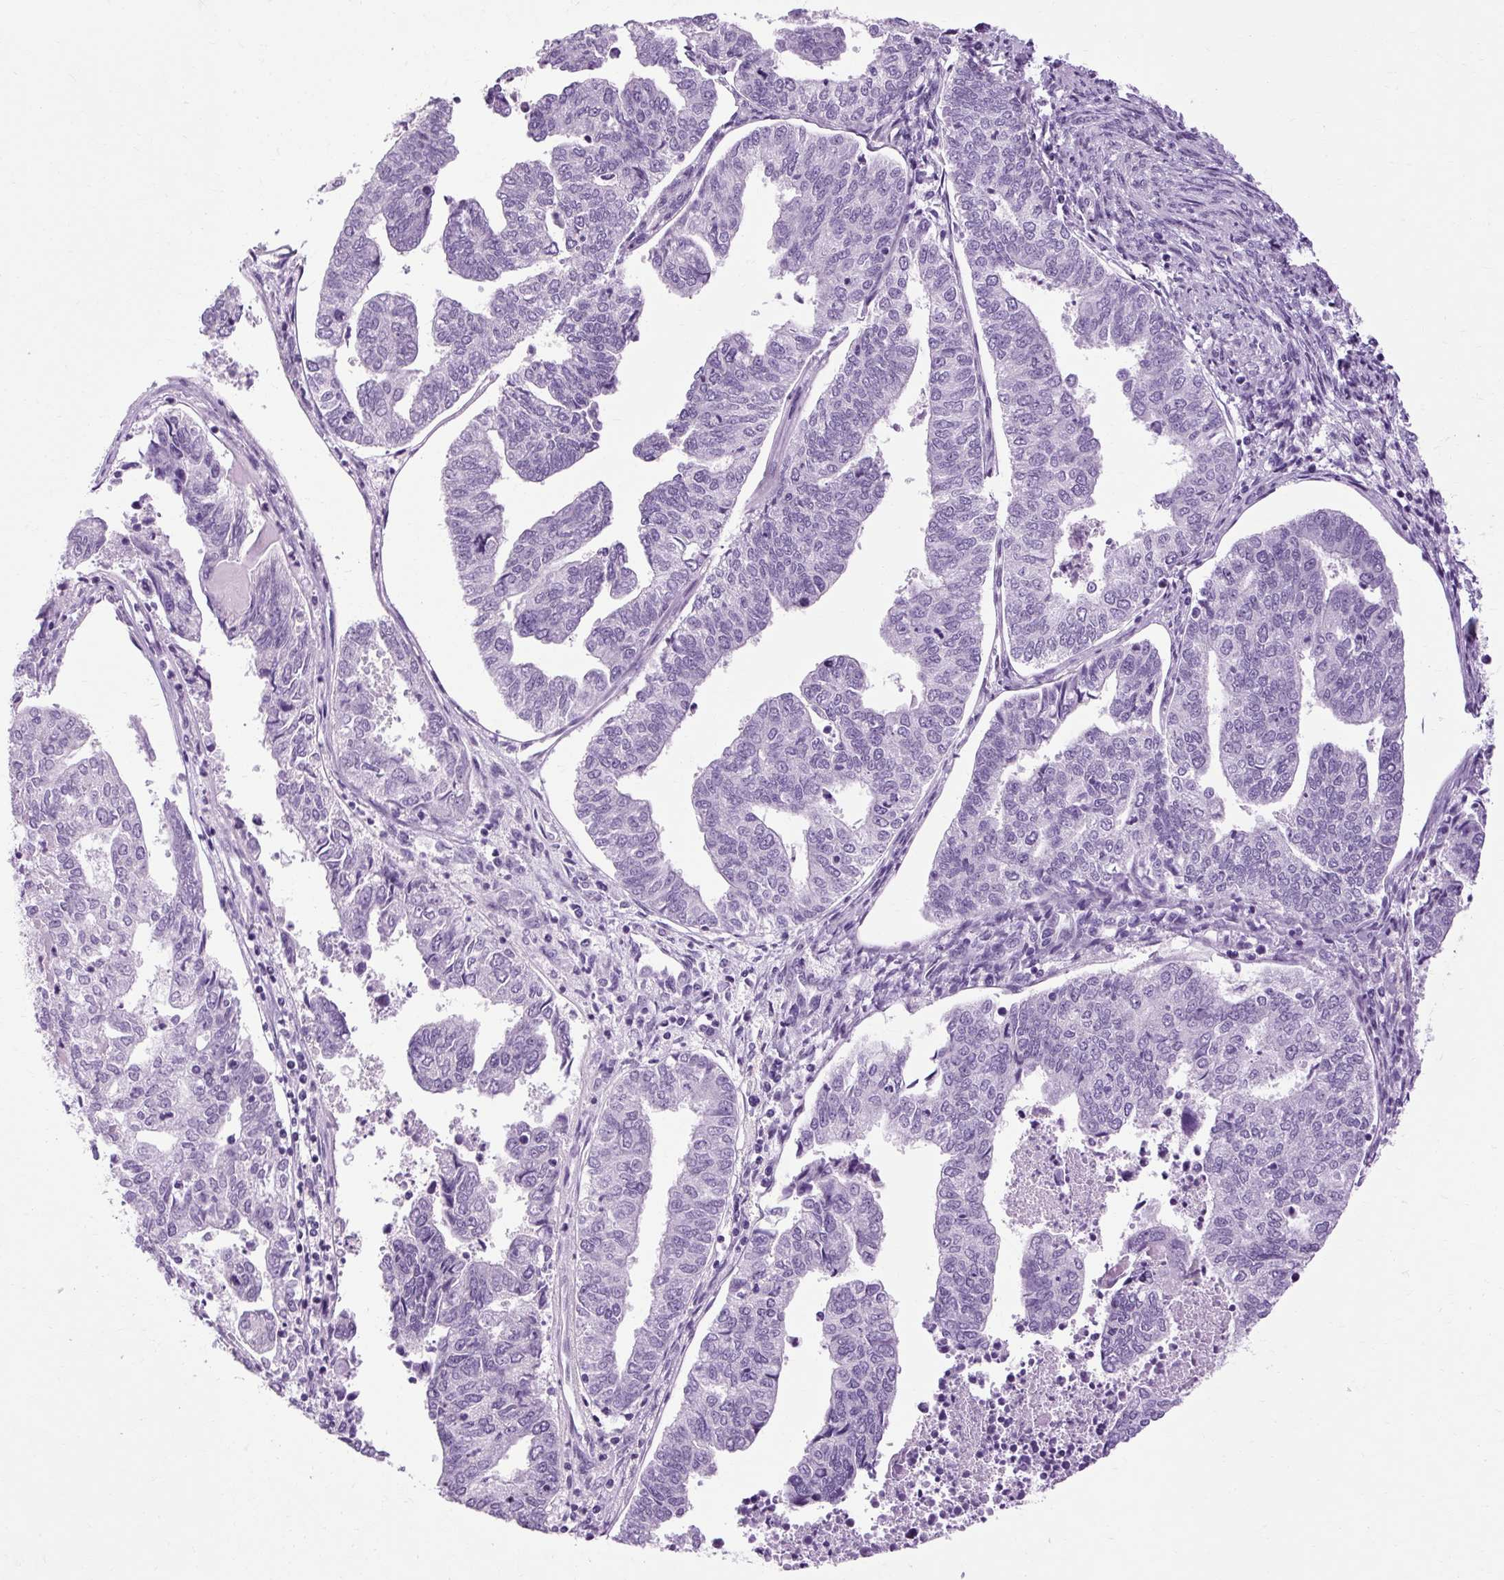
{"staining": {"intensity": "negative", "quantity": "none", "location": "none"}, "tissue": "endometrial cancer", "cell_type": "Tumor cells", "image_type": "cancer", "snomed": [{"axis": "morphology", "description": "Adenocarcinoma, NOS"}, {"axis": "topography", "description": "Endometrium"}], "caption": "Adenocarcinoma (endometrial) was stained to show a protein in brown. There is no significant positivity in tumor cells.", "gene": "B3GNT4", "patient": {"sex": "female", "age": 73}}